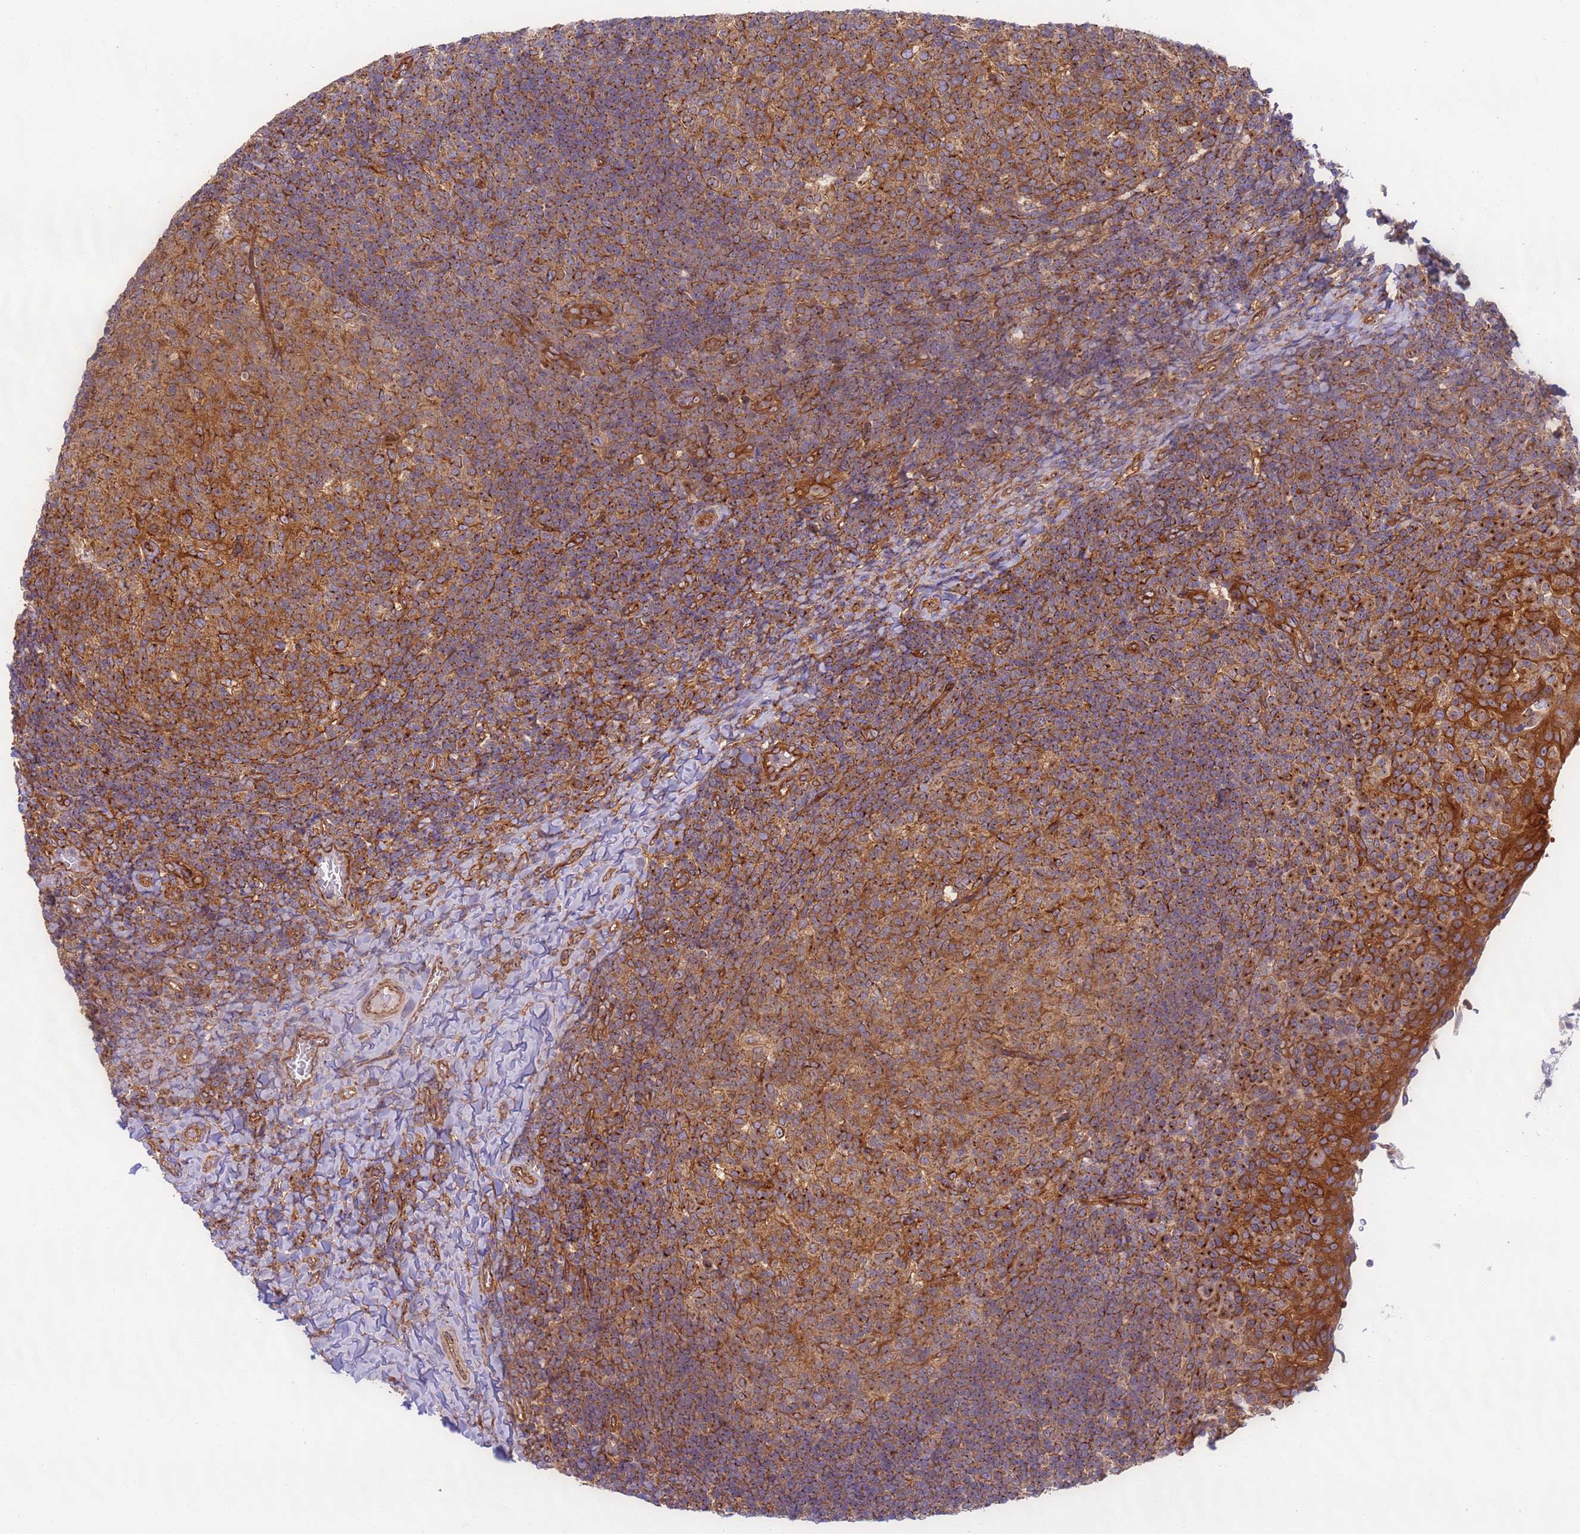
{"staining": {"intensity": "moderate", "quantity": ">75%", "location": "cytoplasmic/membranous"}, "tissue": "tonsil", "cell_type": "Germinal center cells", "image_type": "normal", "snomed": [{"axis": "morphology", "description": "Normal tissue, NOS"}, {"axis": "topography", "description": "Tonsil"}], "caption": "Moderate cytoplasmic/membranous protein expression is appreciated in about >75% of germinal center cells in tonsil.", "gene": "DYNC1I2", "patient": {"sex": "female", "age": 10}}